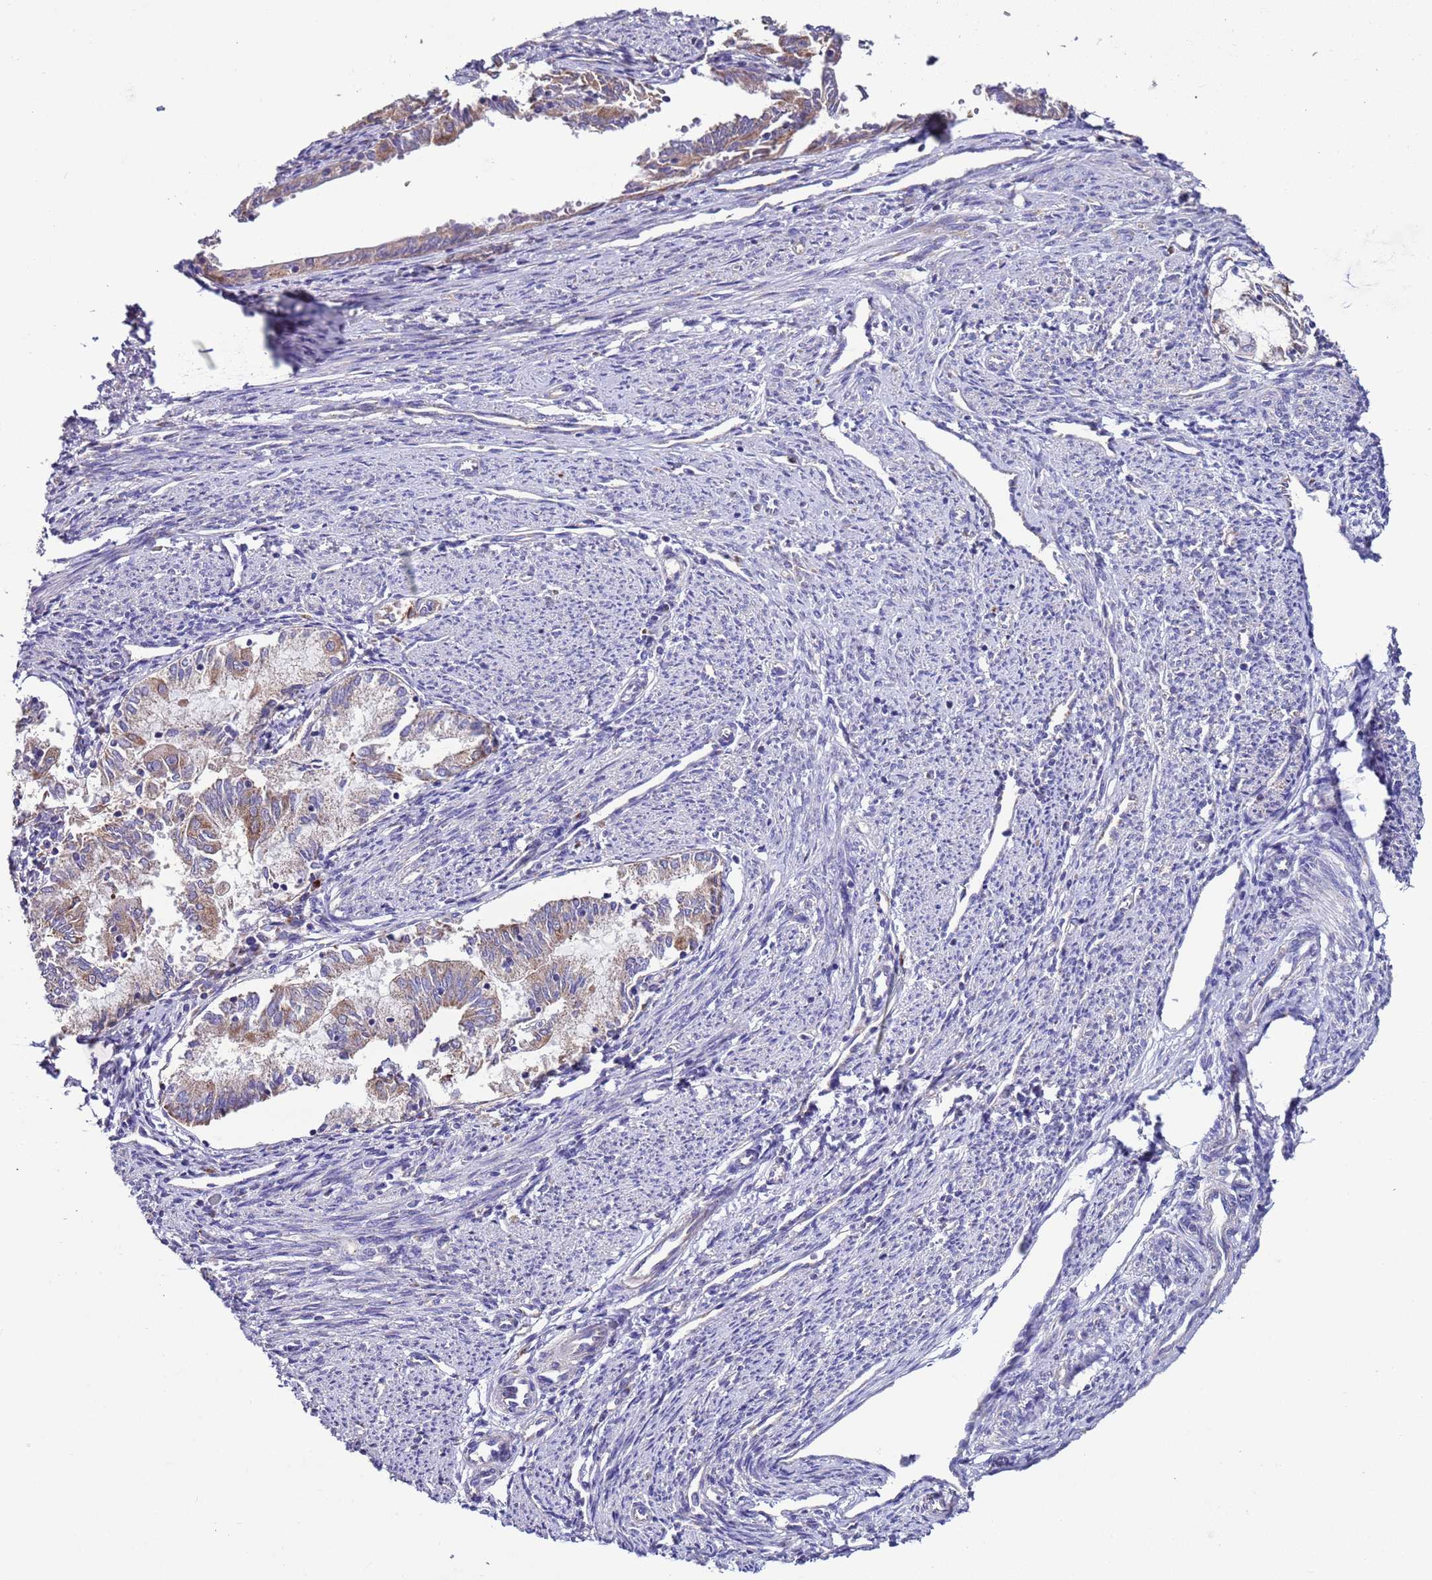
{"staining": {"intensity": "weak", "quantity": "25%-75%", "location": "cytoplasmic/membranous"}, "tissue": "endometrial cancer", "cell_type": "Tumor cells", "image_type": "cancer", "snomed": [{"axis": "morphology", "description": "Adenocarcinoma, NOS"}, {"axis": "topography", "description": "Endometrium"}], "caption": "Immunohistochemical staining of endometrial cancer (adenocarcinoma) shows weak cytoplasmic/membranous protein staining in approximately 25%-75% of tumor cells.", "gene": "AHI1", "patient": {"sex": "female", "age": 79}}